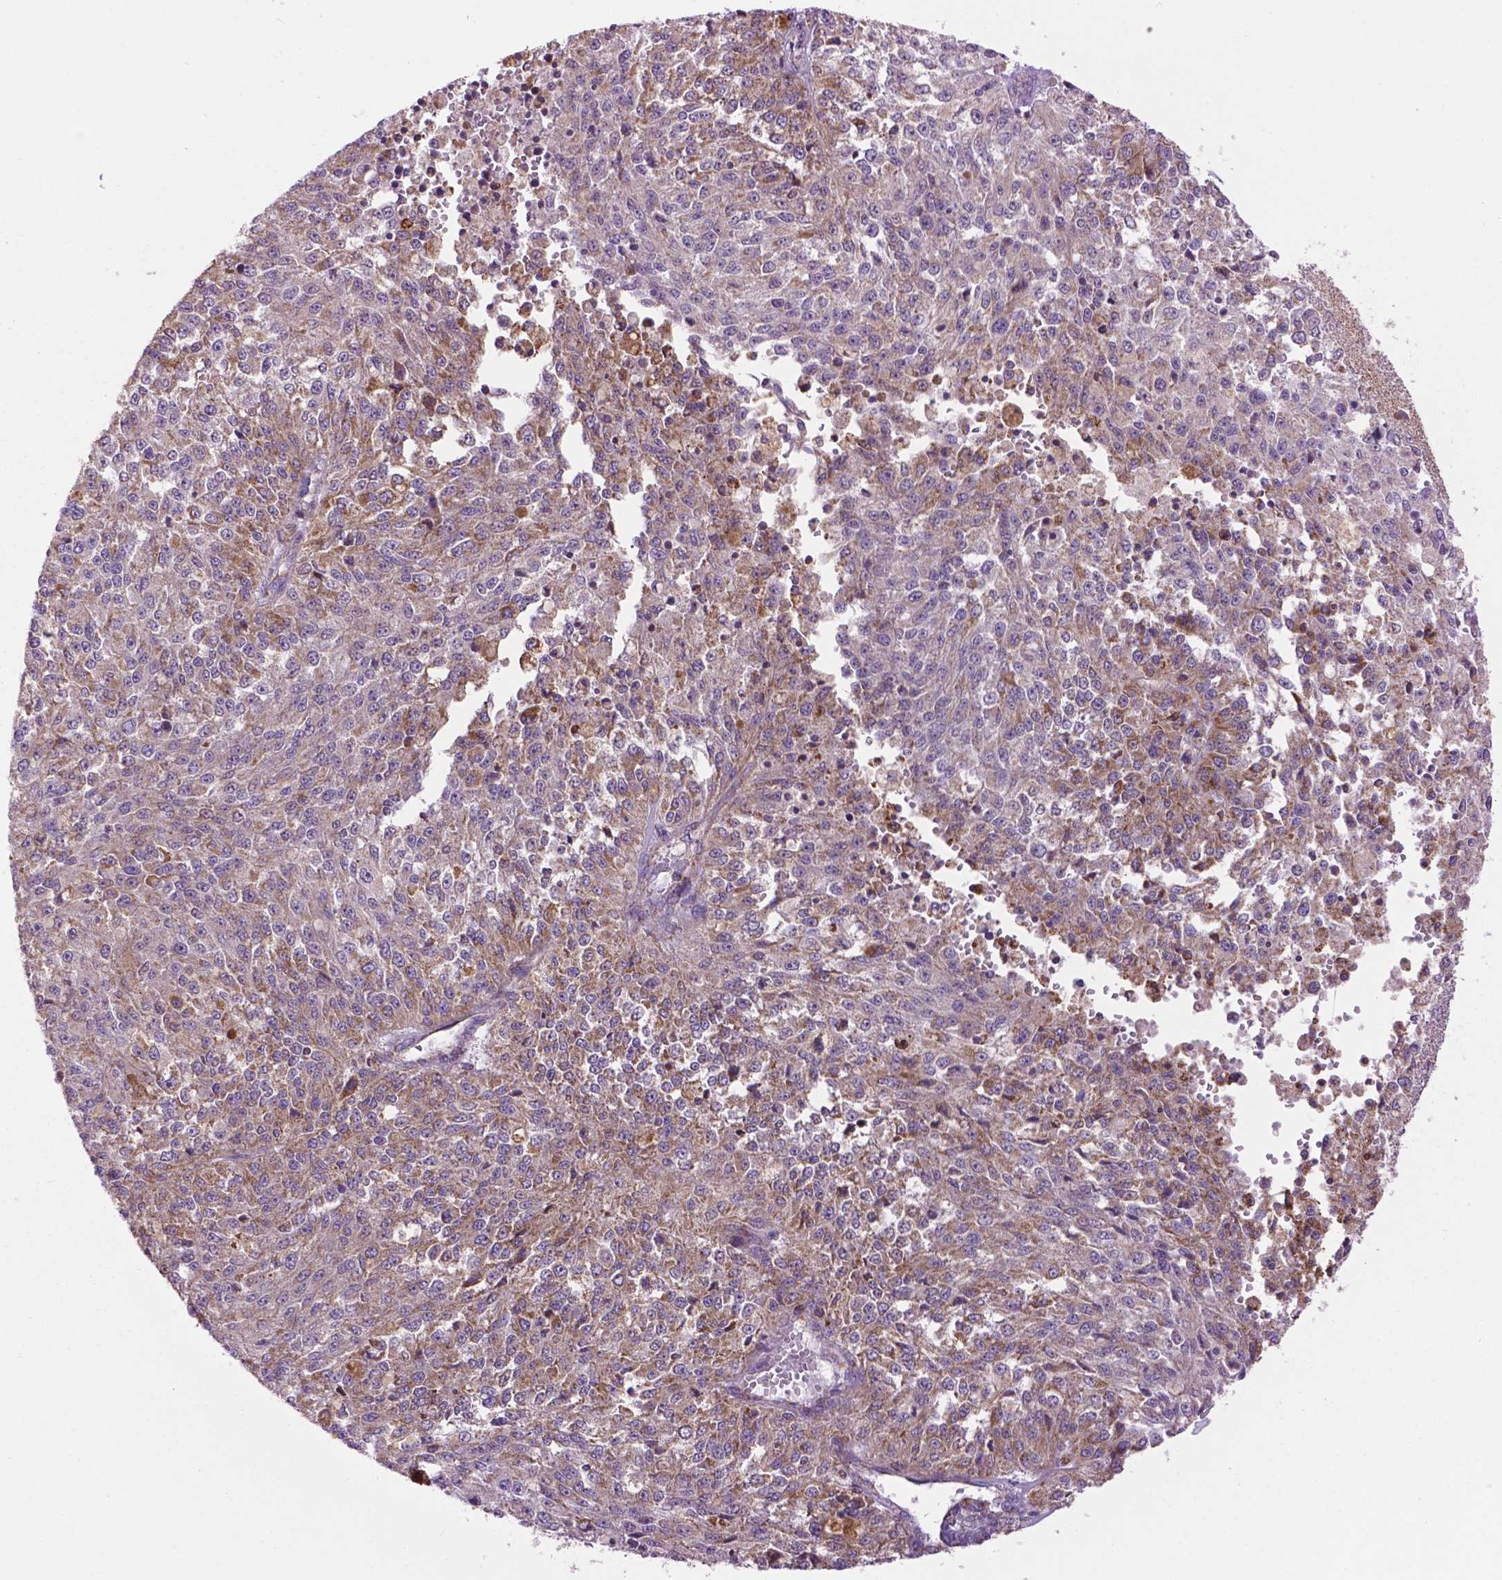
{"staining": {"intensity": "moderate", "quantity": "25%-75%", "location": "cytoplasmic/membranous"}, "tissue": "melanoma", "cell_type": "Tumor cells", "image_type": "cancer", "snomed": [{"axis": "morphology", "description": "Malignant melanoma, Metastatic site"}, {"axis": "topography", "description": "Lymph node"}], "caption": "An immunohistochemistry (IHC) photomicrograph of tumor tissue is shown. Protein staining in brown labels moderate cytoplasmic/membranous positivity in malignant melanoma (metastatic site) within tumor cells. The staining is performed using DAB brown chromogen to label protein expression. The nuclei are counter-stained blue using hematoxylin.", "gene": "PYCR3", "patient": {"sex": "female", "age": 64}}